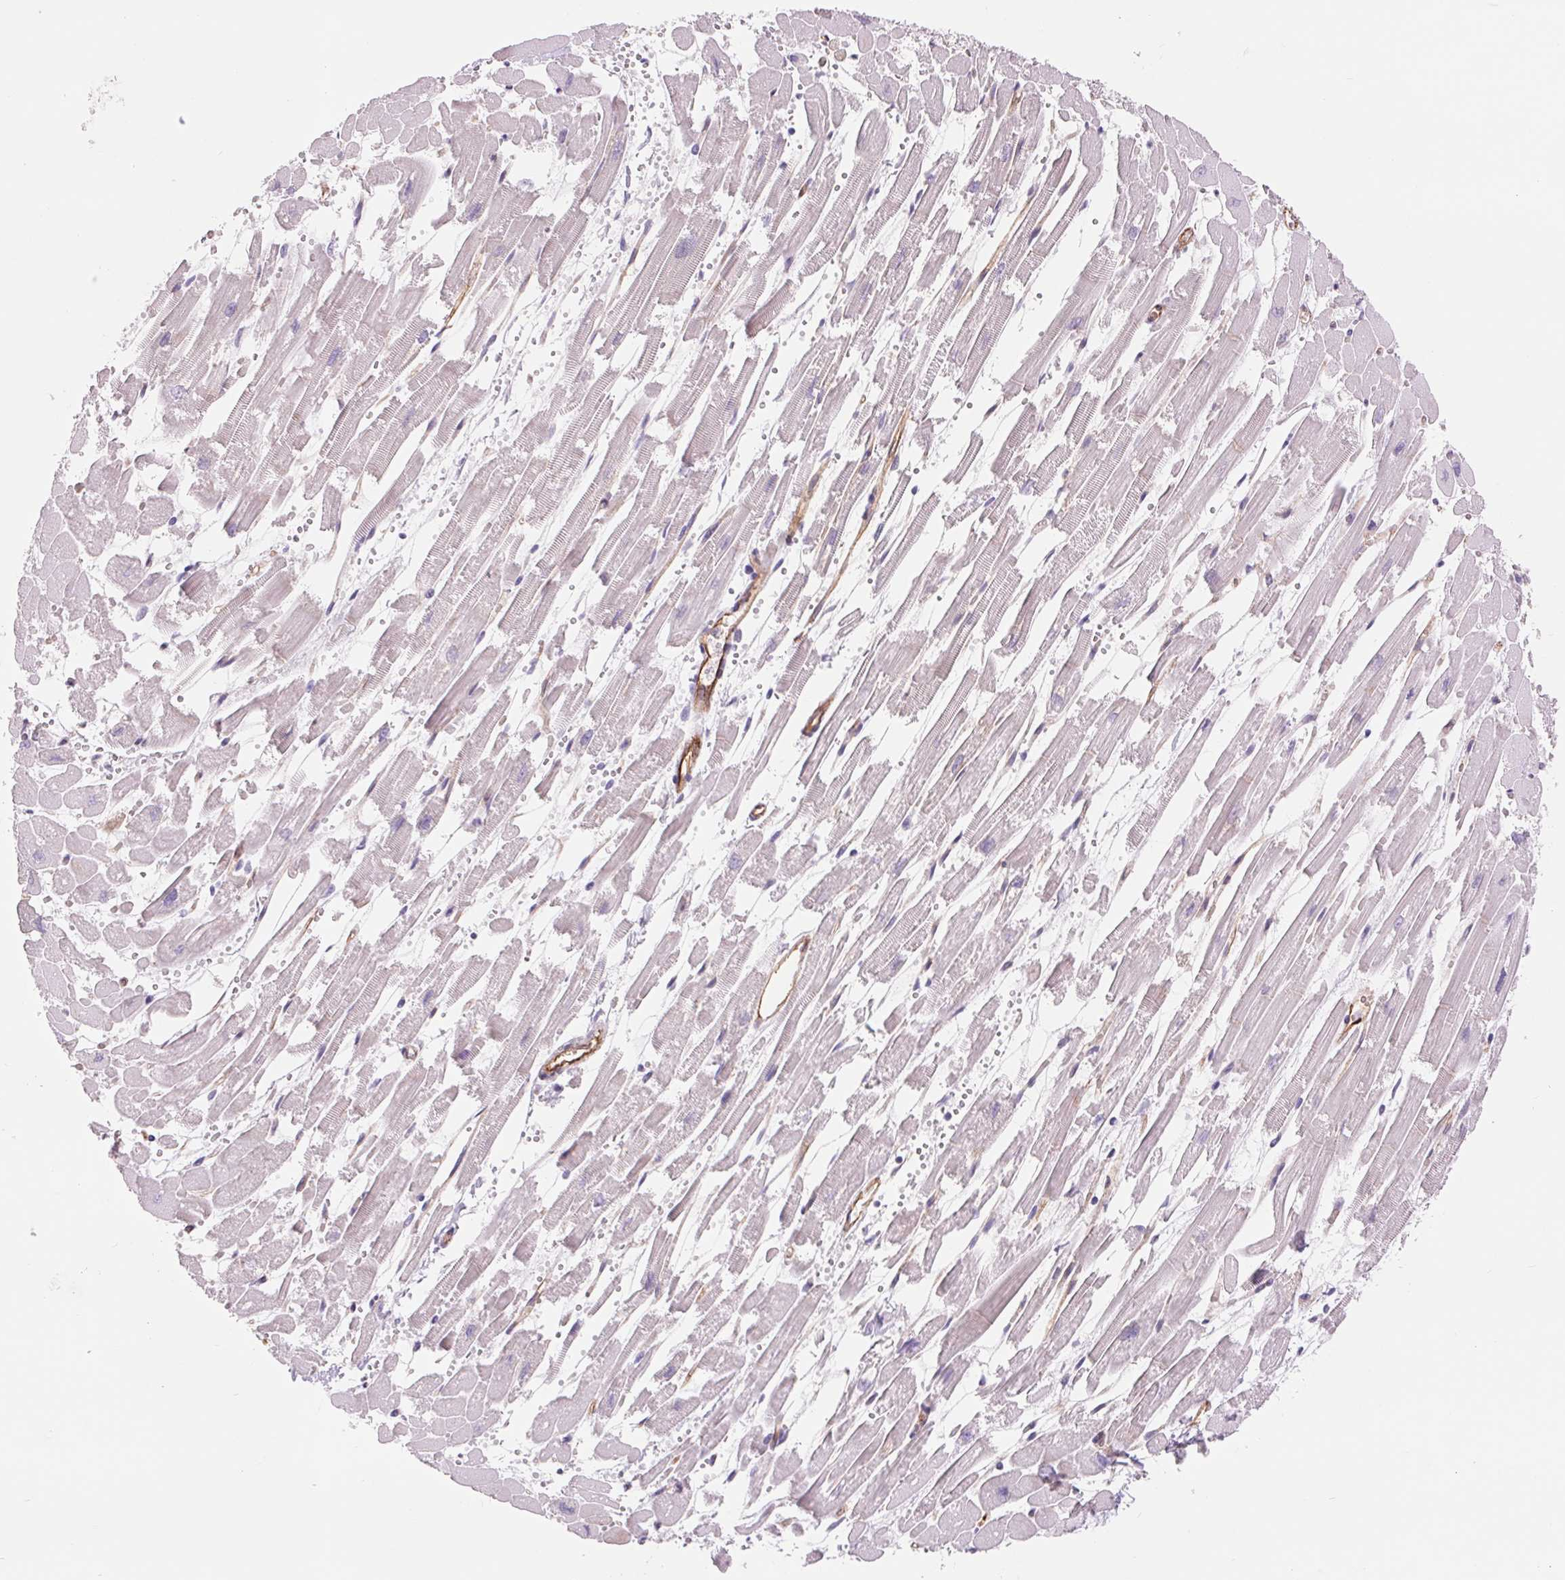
{"staining": {"intensity": "negative", "quantity": "none", "location": "none"}, "tissue": "heart muscle", "cell_type": "Cardiomyocytes", "image_type": "normal", "snomed": [{"axis": "morphology", "description": "Normal tissue, NOS"}, {"axis": "topography", "description": "Heart"}], "caption": "The histopathology image exhibits no significant staining in cardiomyocytes of heart muscle. Nuclei are stained in blue.", "gene": "DIXDC1", "patient": {"sex": "female", "age": 52}}